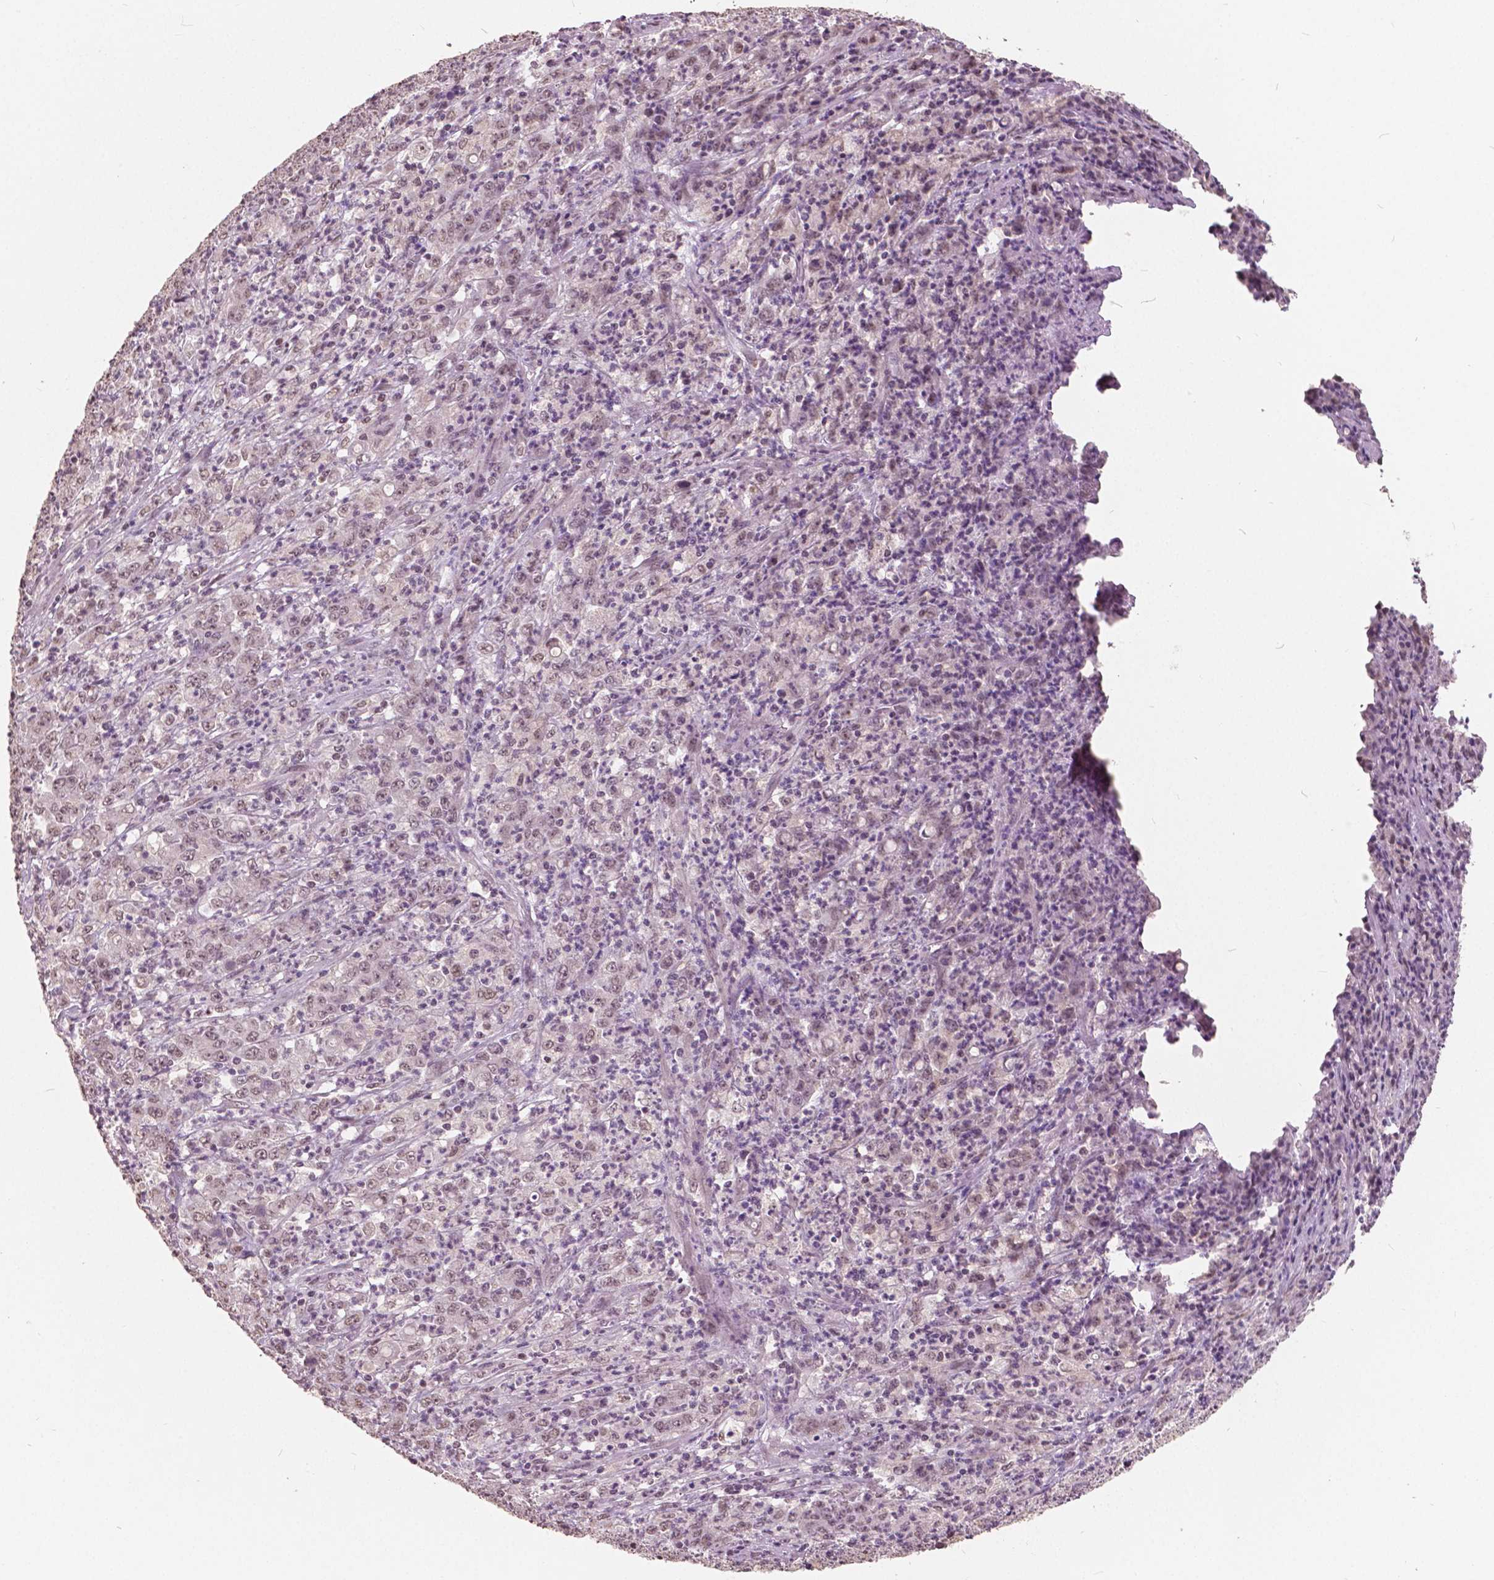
{"staining": {"intensity": "weak", "quantity": "25%-75%", "location": "nuclear"}, "tissue": "stomach cancer", "cell_type": "Tumor cells", "image_type": "cancer", "snomed": [{"axis": "morphology", "description": "Adenocarcinoma, NOS"}, {"axis": "topography", "description": "Stomach, lower"}], "caption": "An immunohistochemistry (IHC) photomicrograph of neoplastic tissue is shown. Protein staining in brown labels weak nuclear positivity in stomach adenocarcinoma within tumor cells. (Brightfield microscopy of DAB IHC at high magnification).", "gene": "HOXA10", "patient": {"sex": "female", "age": 71}}